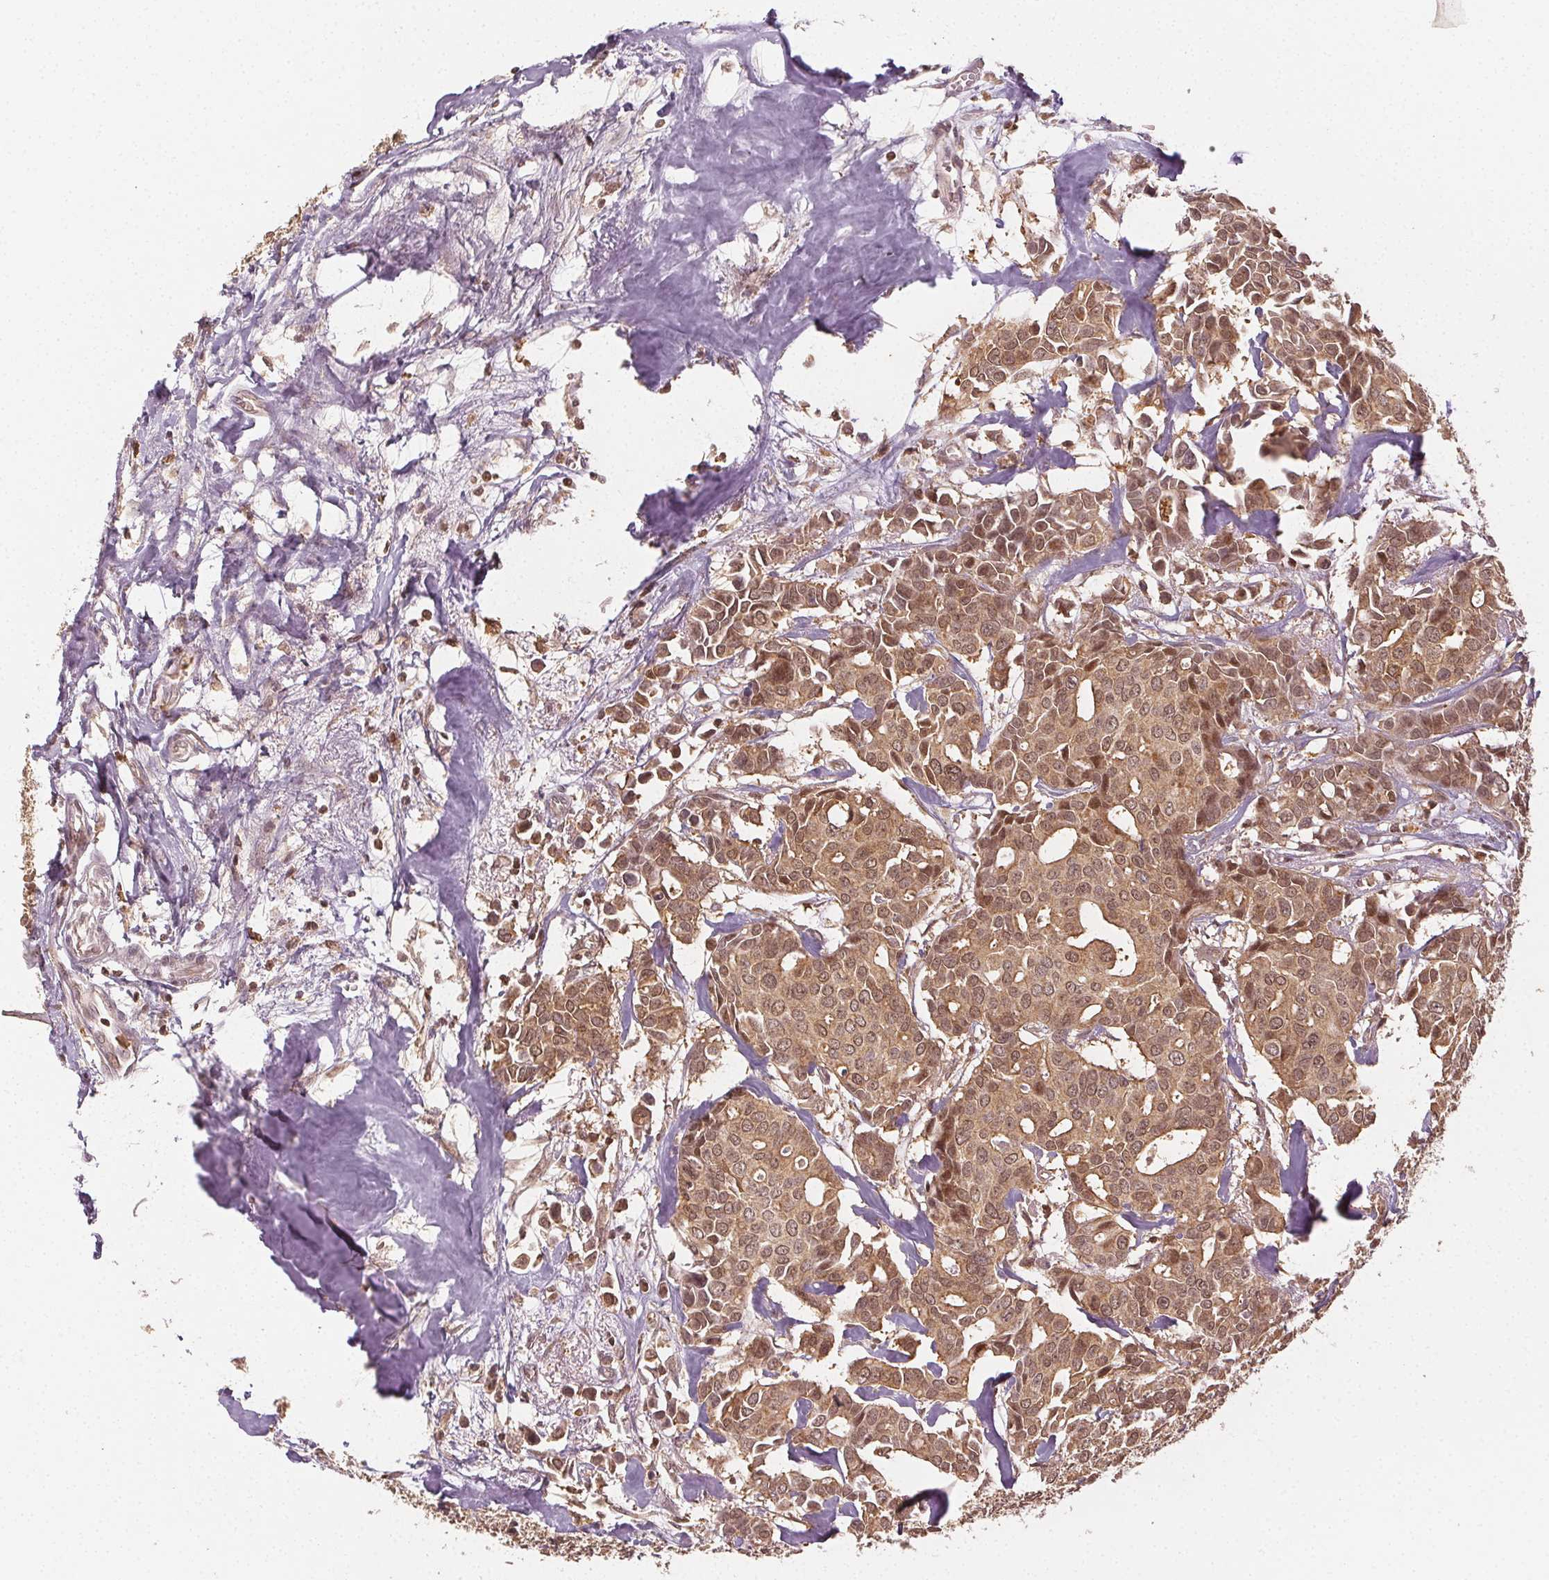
{"staining": {"intensity": "moderate", "quantity": ">75%", "location": "cytoplasmic/membranous,nuclear"}, "tissue": "breast cancer", "cell_type": "Tumor cells", "image_type": "cancer", "snomed": [{"axis": "morphology", "description": "Duct carcinoma"}, {"axis": "topography", "description": "Breast"}], "caption": "DAB (3,3'-diaminobenzidine) immunohistochemical staining of human breast invasive ductal carcinoma displays moderate cytoplasmic/membranous and nuclear protein staining in approximately >75% of tumor cells.", "gene": "MAPK14", "patient": {"sex": "female", "age": 54}}